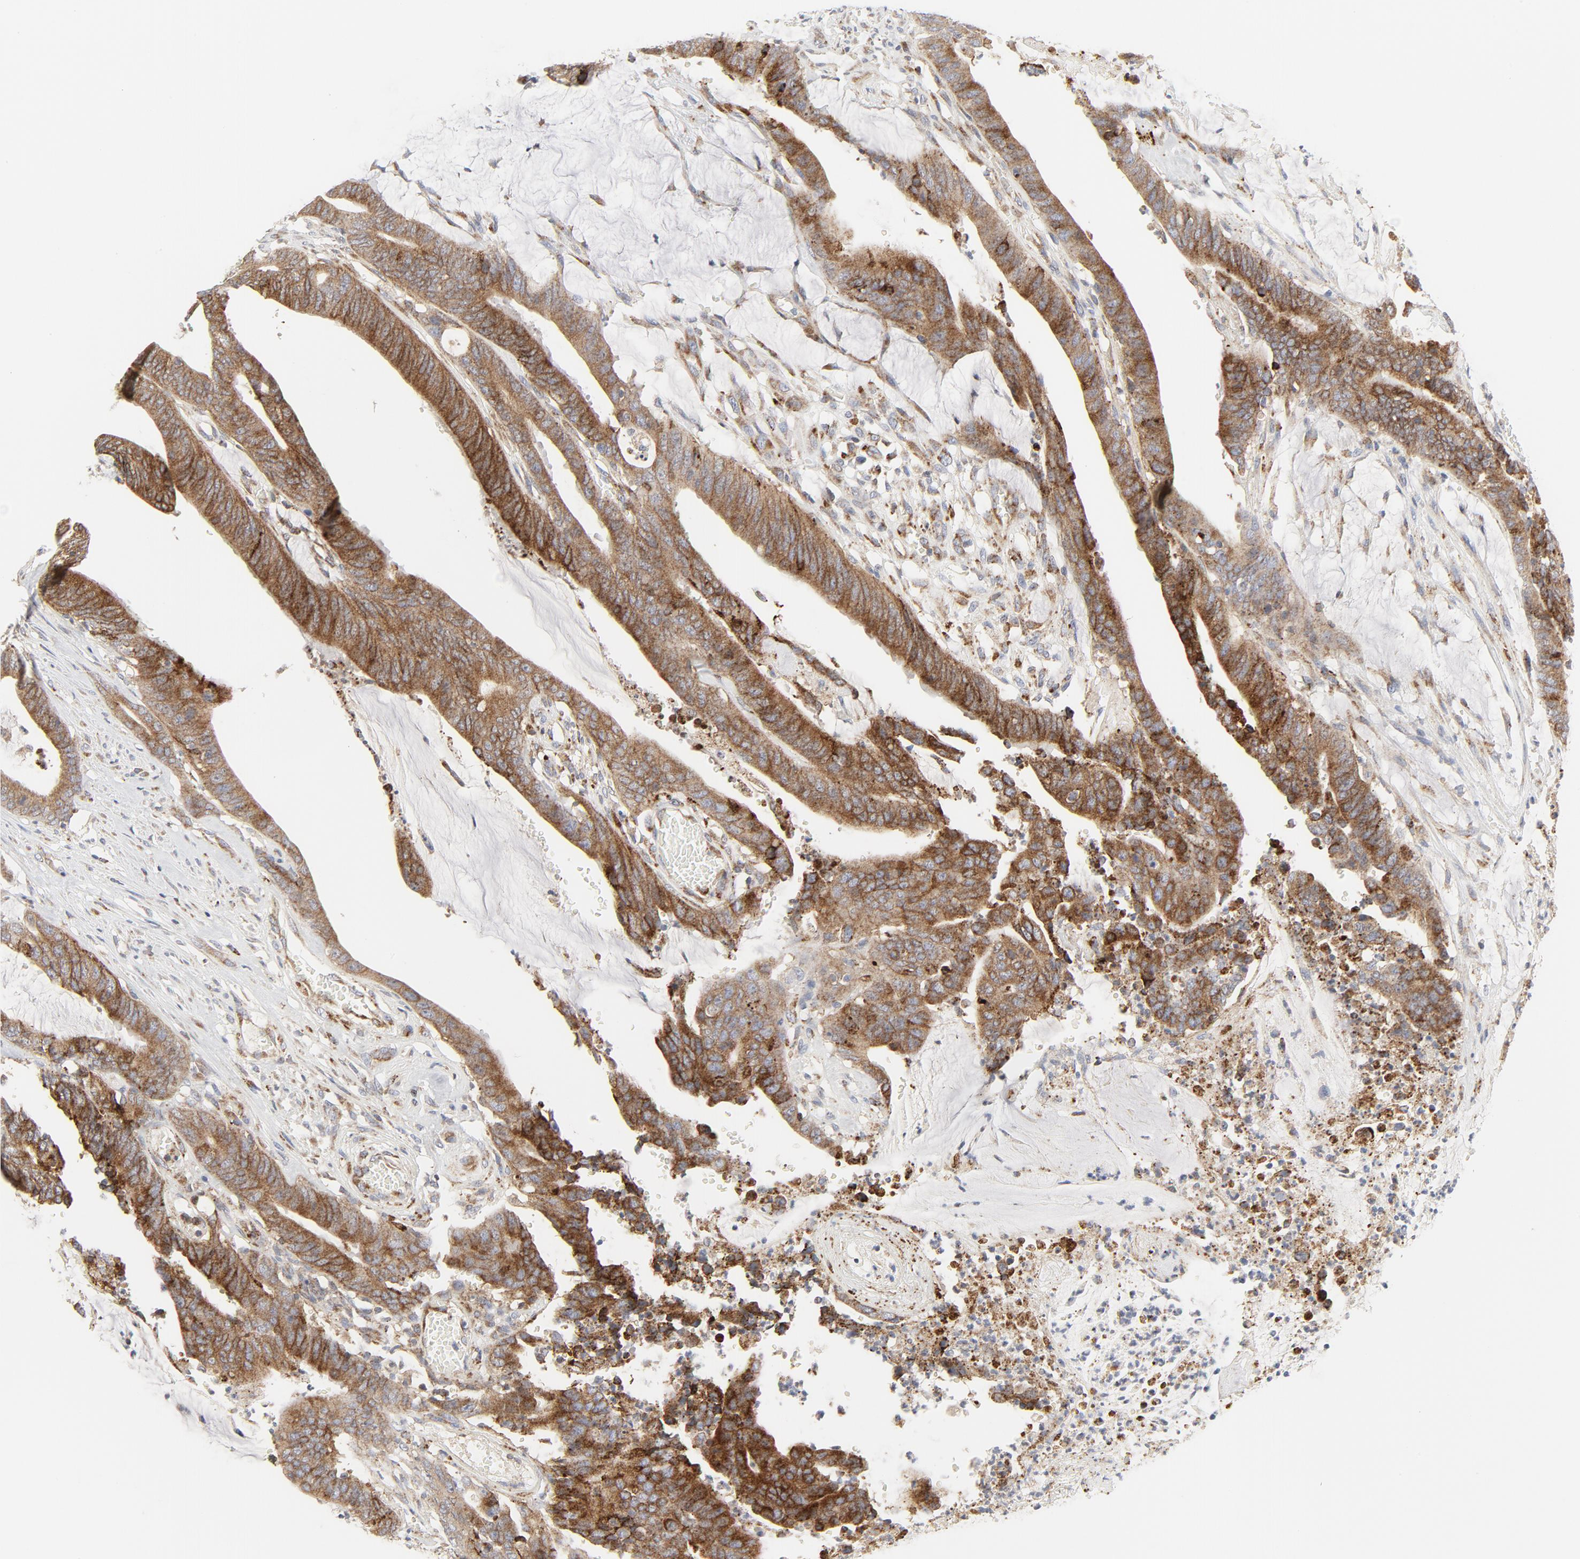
{"staining": {"intensity": "moderate", "quantity": ">75%", "location": "cytoplasmic/membranous"}, "tissue": "colorectal cancer", "cell_type": "Tumor cells", "image_type": "cancer", "snomed": [{"axis": "morphology", "description": "Adenocarcinoma, NOS"}, {"axis": "topography", "description": "Rectum"}], "caption": "A photomicrograph of colorectal cancer (adenocarcinoma) stained for a protein reveals moderate cytoplasmic/membranous brown staining in tumor cells.", "gene": "LRP6", "patient": {"sex": "female", "age": 66}}